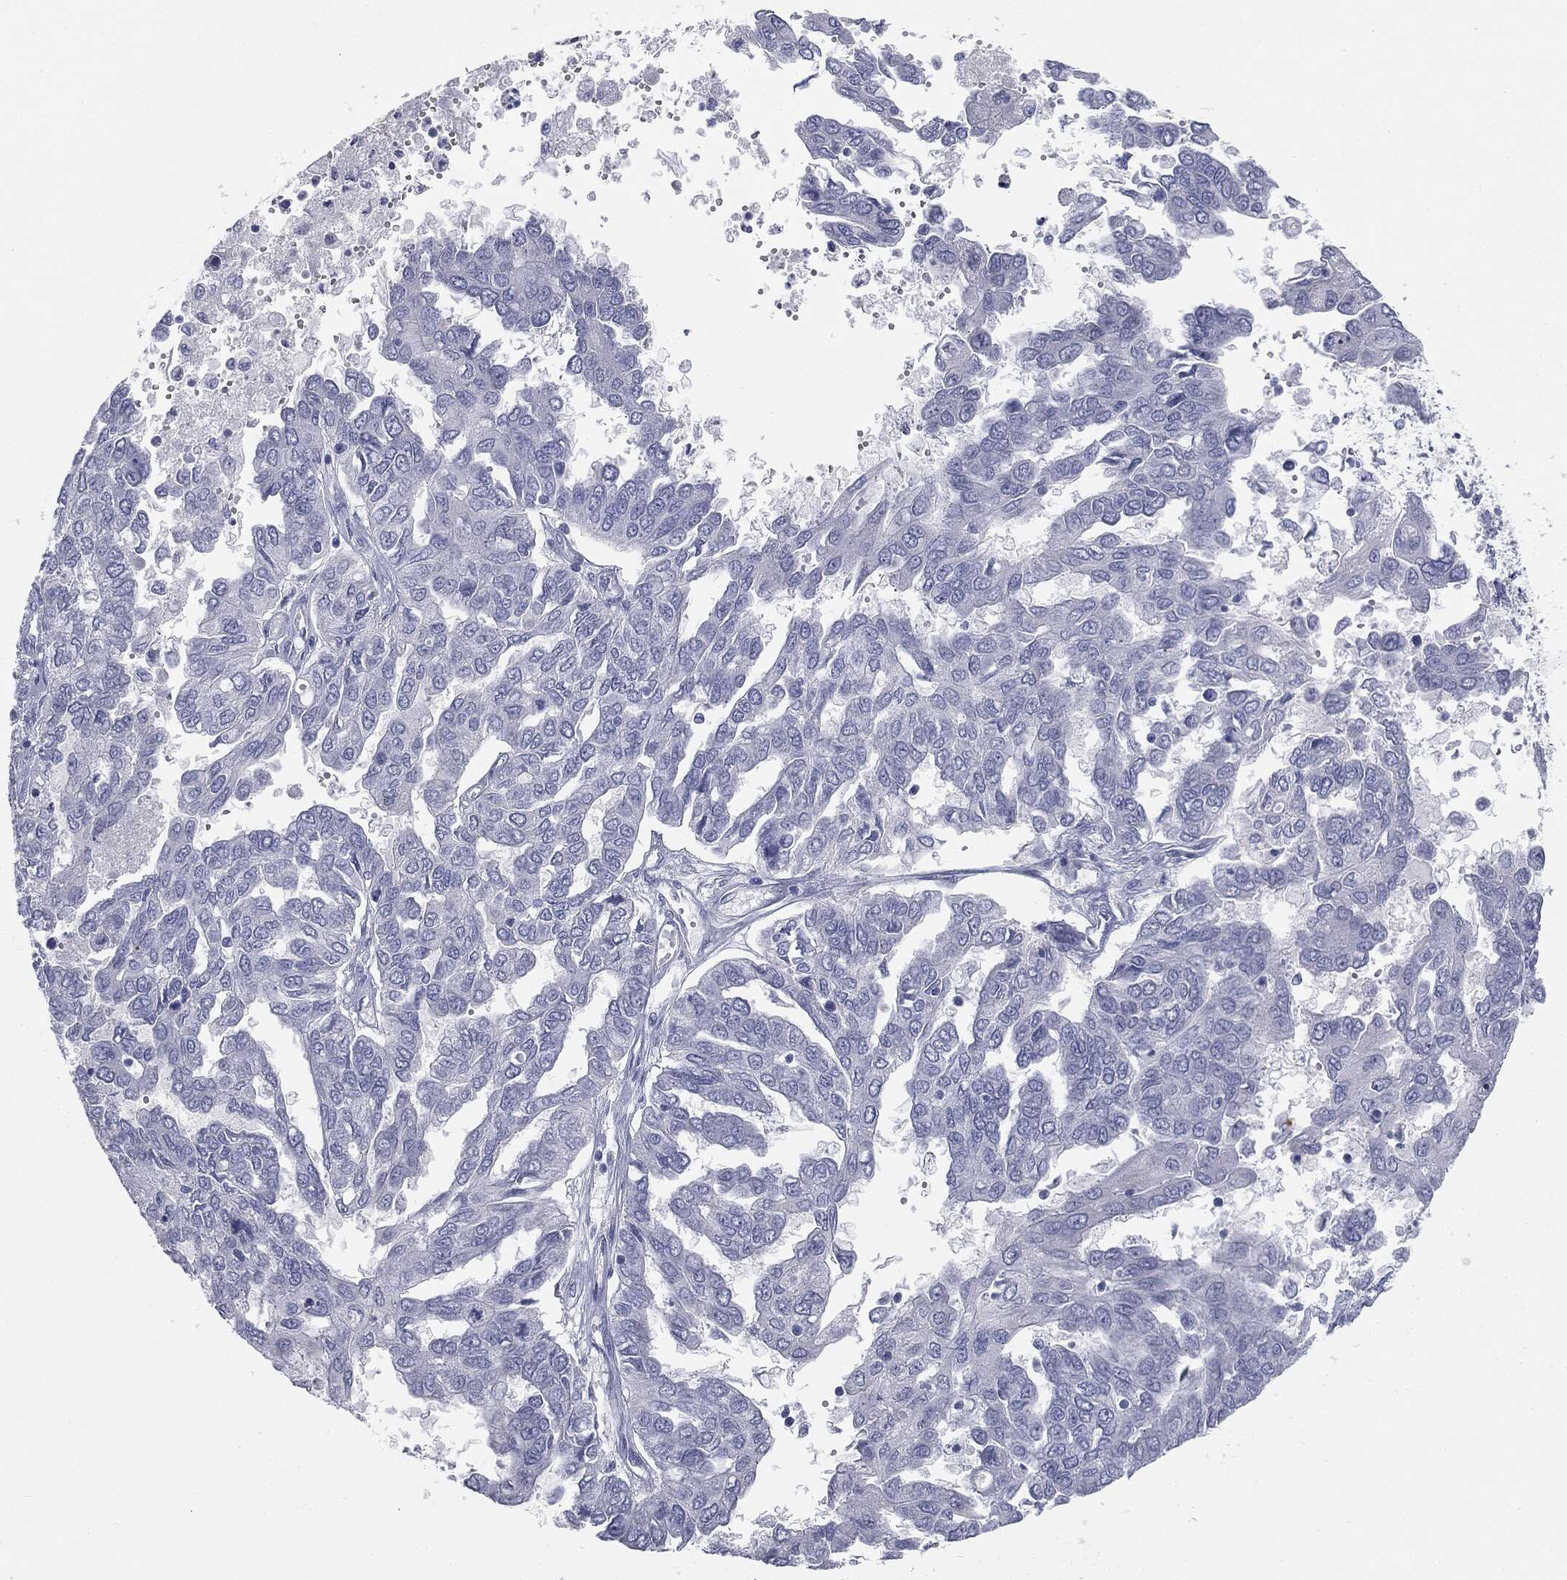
{"staining": {"intensity": "negative", "quantity": "none", "location": "none"}, "tissue": "ovarian cancer", "cell_type": "Tumor cells", "image_type": "cancer", "snomed": [{"axis": "morphology", "description": "Cystadenocarcinoma, serous, NOS"}, {"axis": "topography", "description": "Ovary"}], "caption": "Protein analysis of ovarian cancer (serous cystadenocarcinoma) reveals no significant positivity in tumor cells.", "gene": "MUC5AC", "patient": {"sex": "female", "age": 53}}